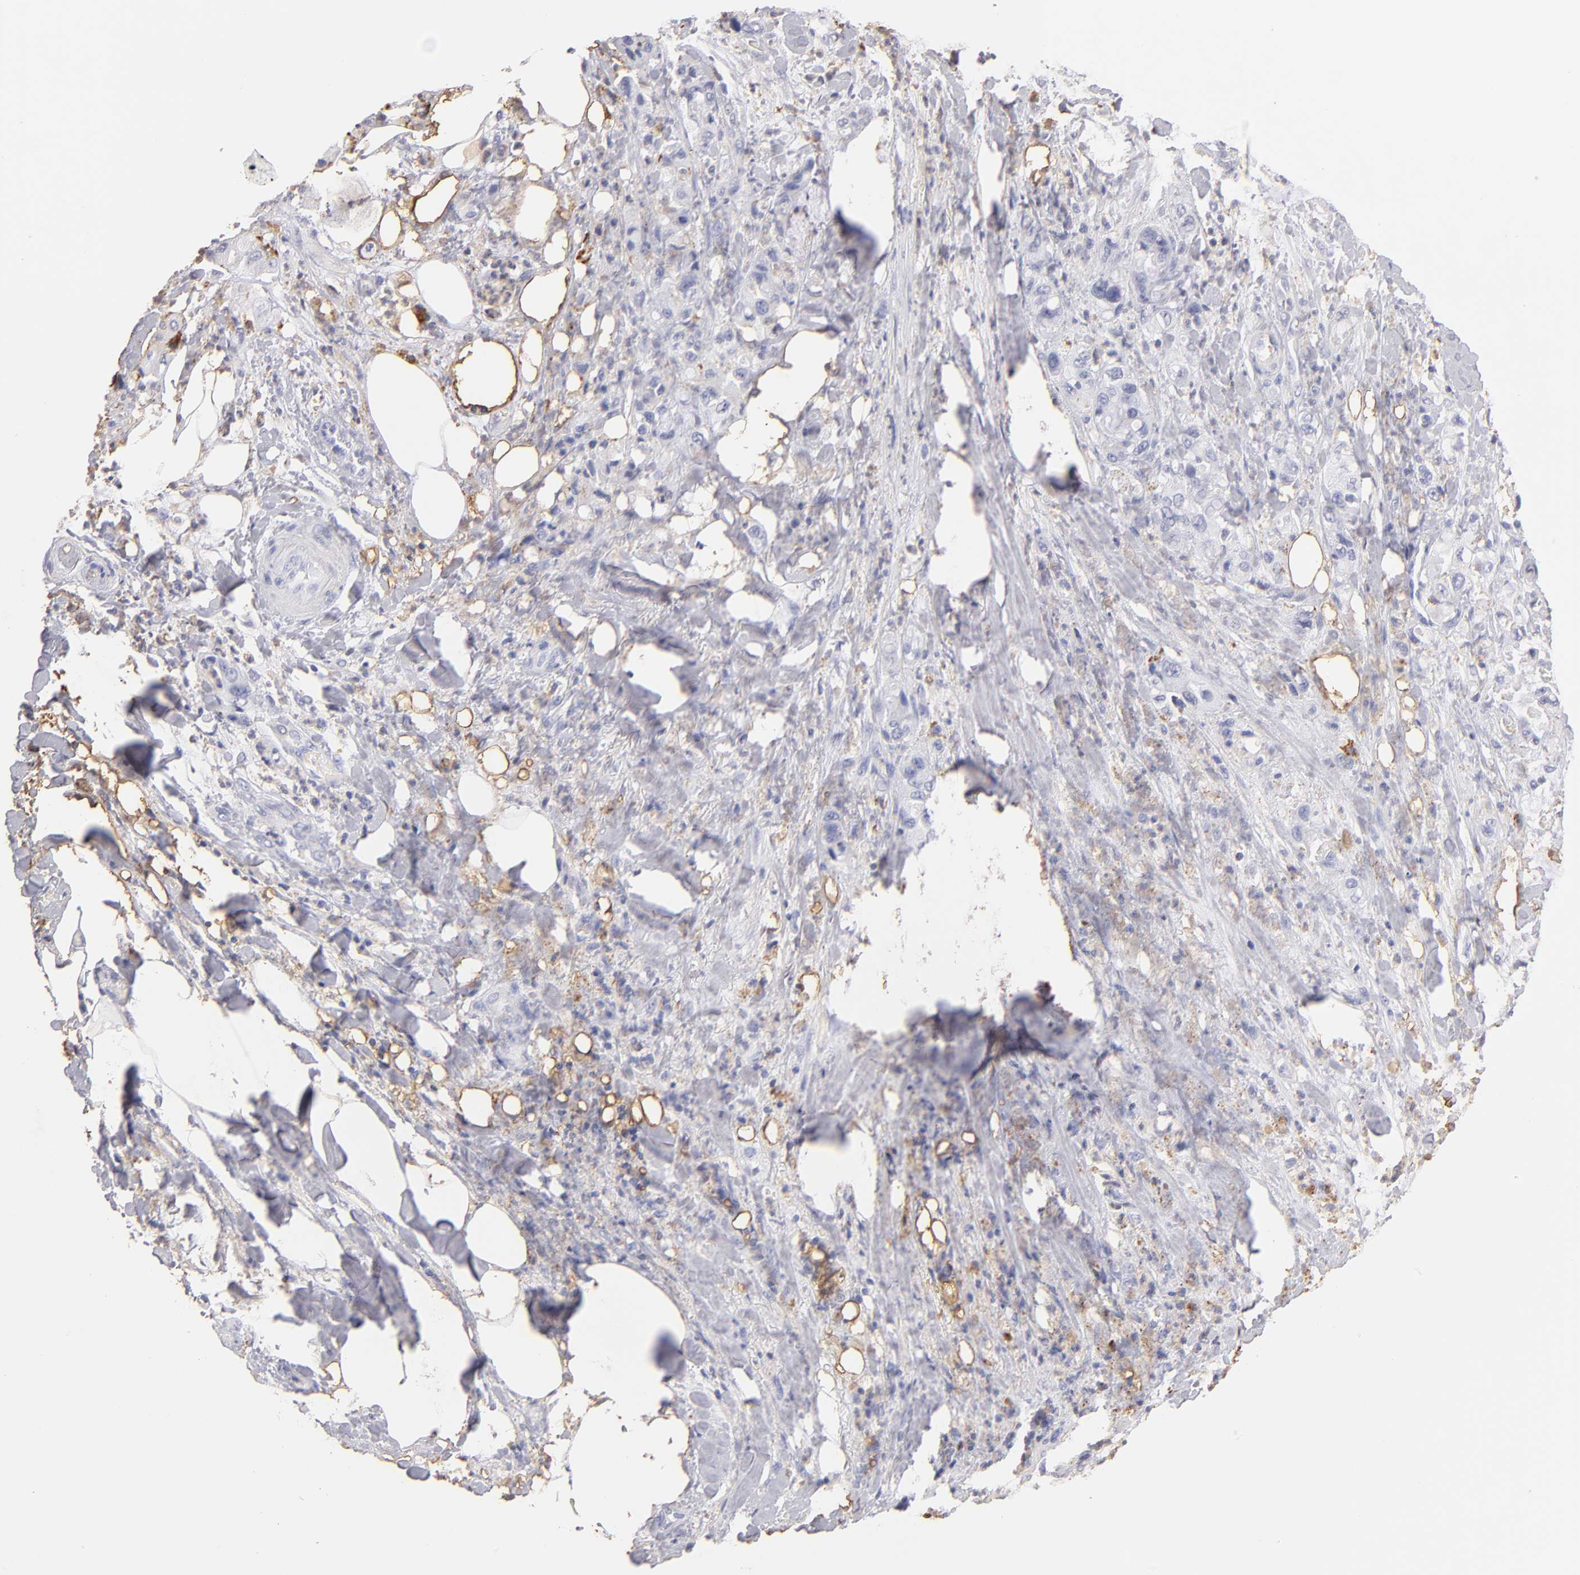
{"staining": {"intensity": "moderate", "quantity": "25%-75%", "location": "cytoplasmic/membranous"}, "tissue": "pancreatic cancer", "cell_type": "Tumor cells", "image_type": "cancer", "snomed": [{"axis": "morphology", "description": "Adenocarcinoma, NOS"}, {"axis": "topography", "description": "Pancreas"}], "caption": "An immunohistochemistry histopathology image of tumor tissue is shown. Protein staining in brown shows moderate cytoplasmic/membranous positivity in pancreatic adenocarcinoma within tumor cells. The staining is performed using DAB brown chromogen to label protein expression. The nuclei are counter-stained blue using hematoxylin.", "gene": "ABCB1", "patient": {"sex": "male", "age": 70}}